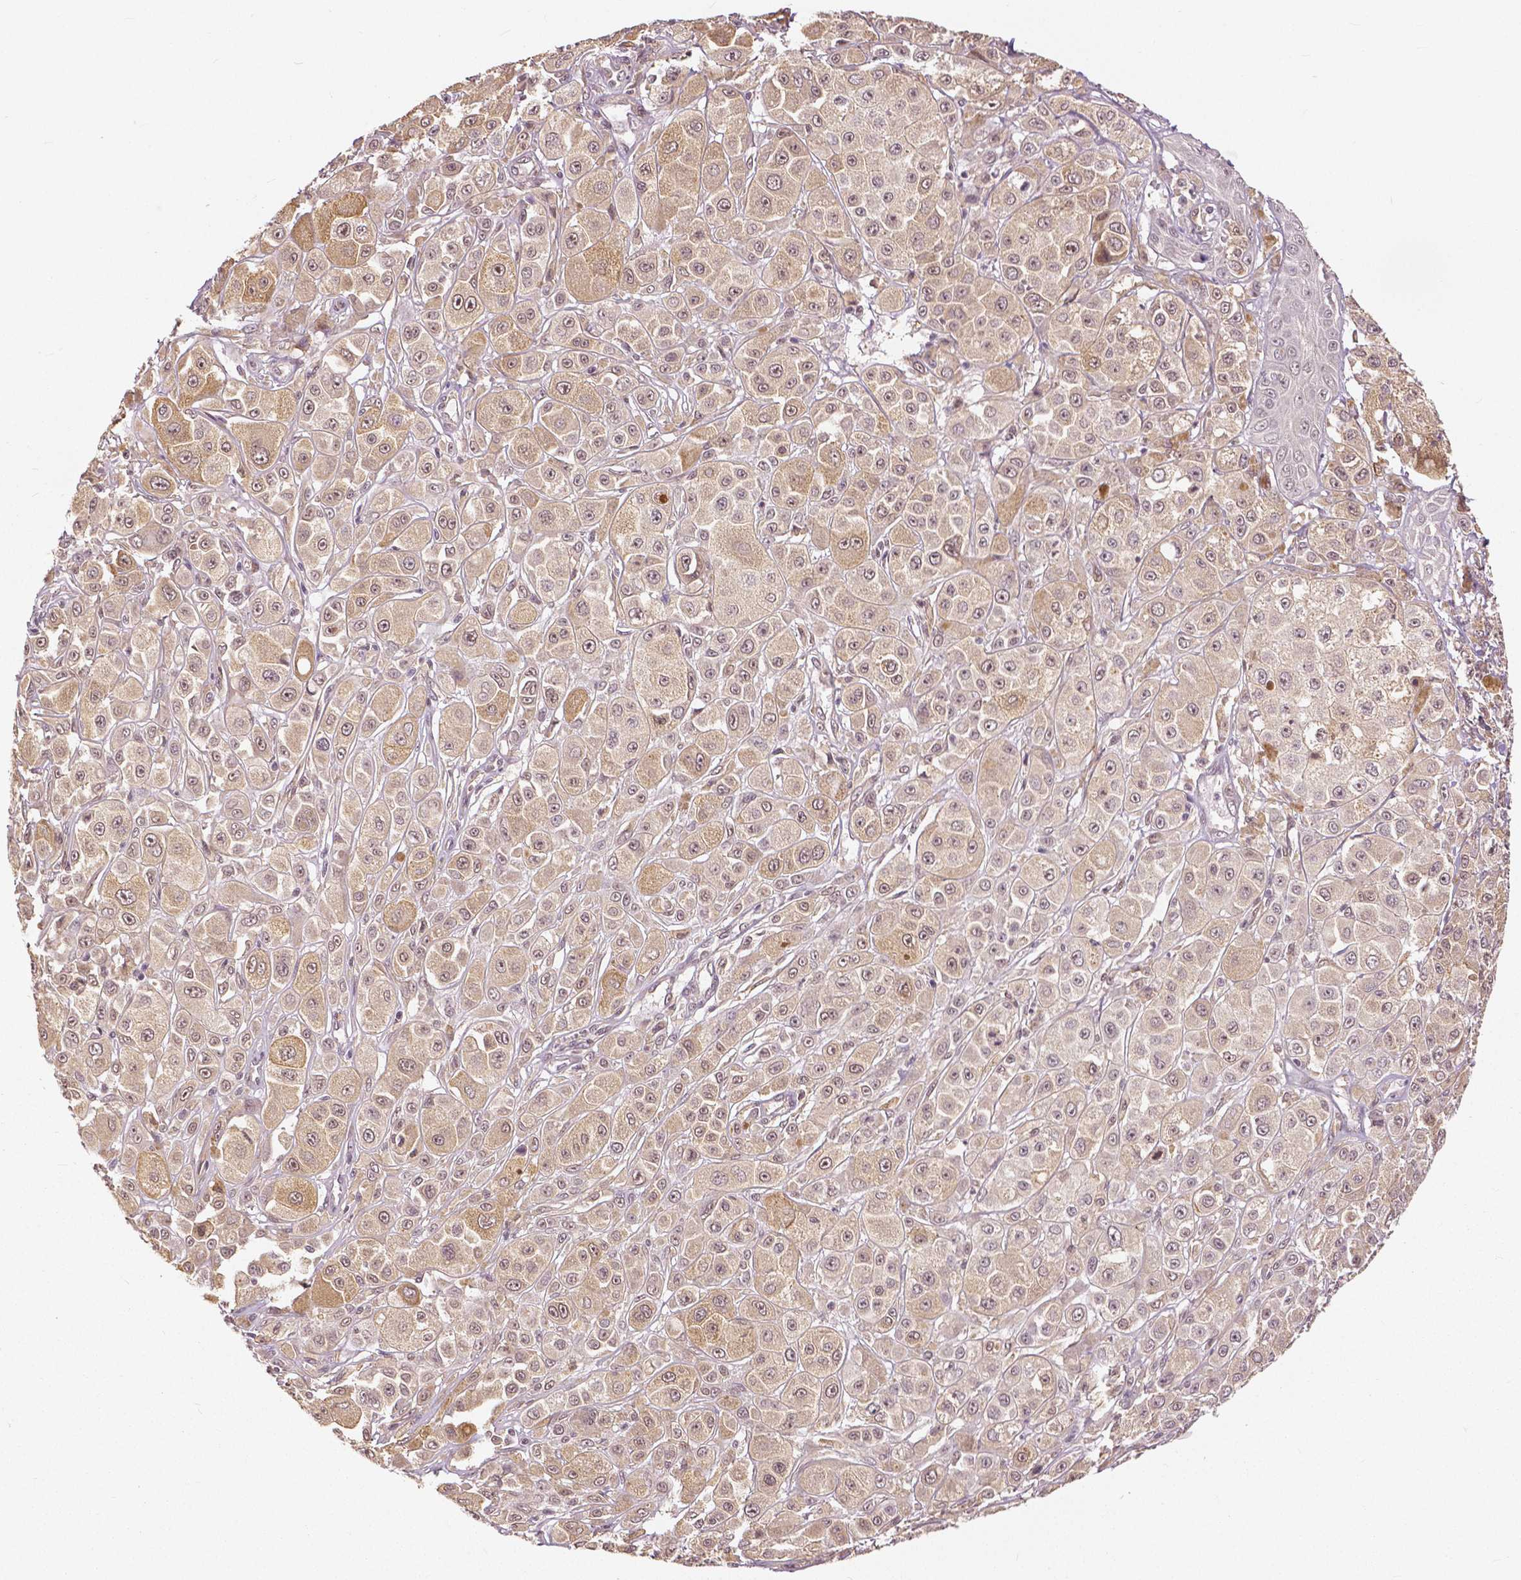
{"staining": {"intensity": "weak", "quantity": ">75%", "location": "cytoplasmic/membranous,nuclear"}, "tissue": "melanoma", "cell_type": "Tumor cells", "image_type": "cancer", "snomed": [{"axis": "morphology", "description": "Malignant melanoma, NOS"}, {"axis": "topography", "description": "Skin"}], "caption": "Brown immunohistochemical staining in melanoma exhibits weak cytoplasmic/membranous and nuclear expression in about >75% of tumor cells.", "gene": "MAP1LC3B", "patient": {"sex": "male", "age": 67}}